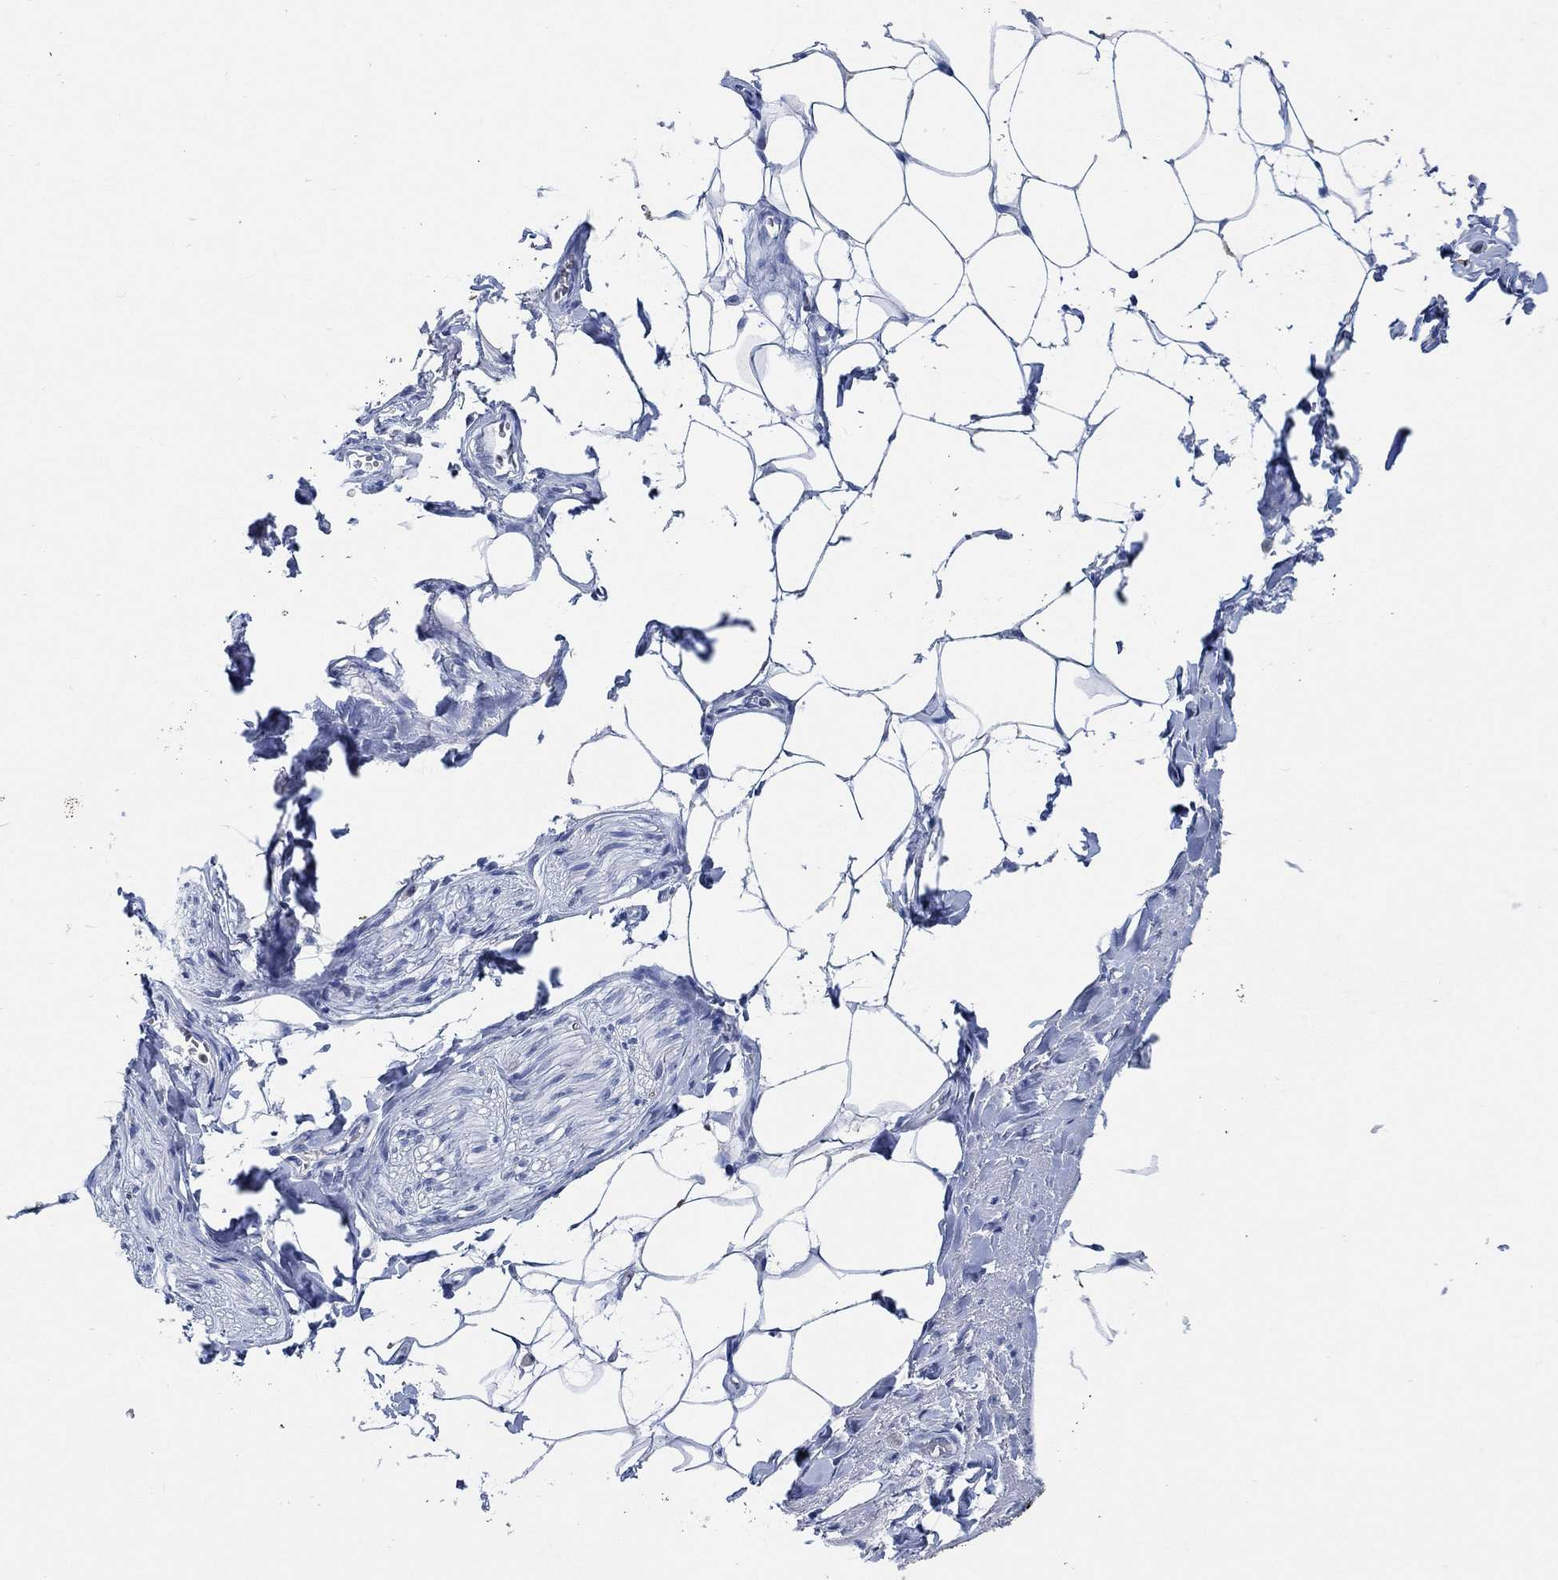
{"staining": {"intensity": "negative", "quantity": "none", "location": "none"}, "tissue": "adipose tissue", "cell_type": "Adipocytes", "image_type": "normal", "snomed": [{"axis": "morphology", "description": "Normal tissue, NOS"}, {"axis": "morphology", "description": "Carcinoid, malignant, NOS"}, {"axis": "topography", "description": "Small intestine"}, {"axis": "topography", "description": "Peripheral nerve tissue"}], "caption": "IHC histopathology image of benign human adipose tissue stained for a protein (brown), which shows no staining in adipocytes. (Immunohistochemistry (ihc), brightfield microscopy, high magnification).", "gene": "PPP1R17", "patient": {"sex": "male", "age": 52}}